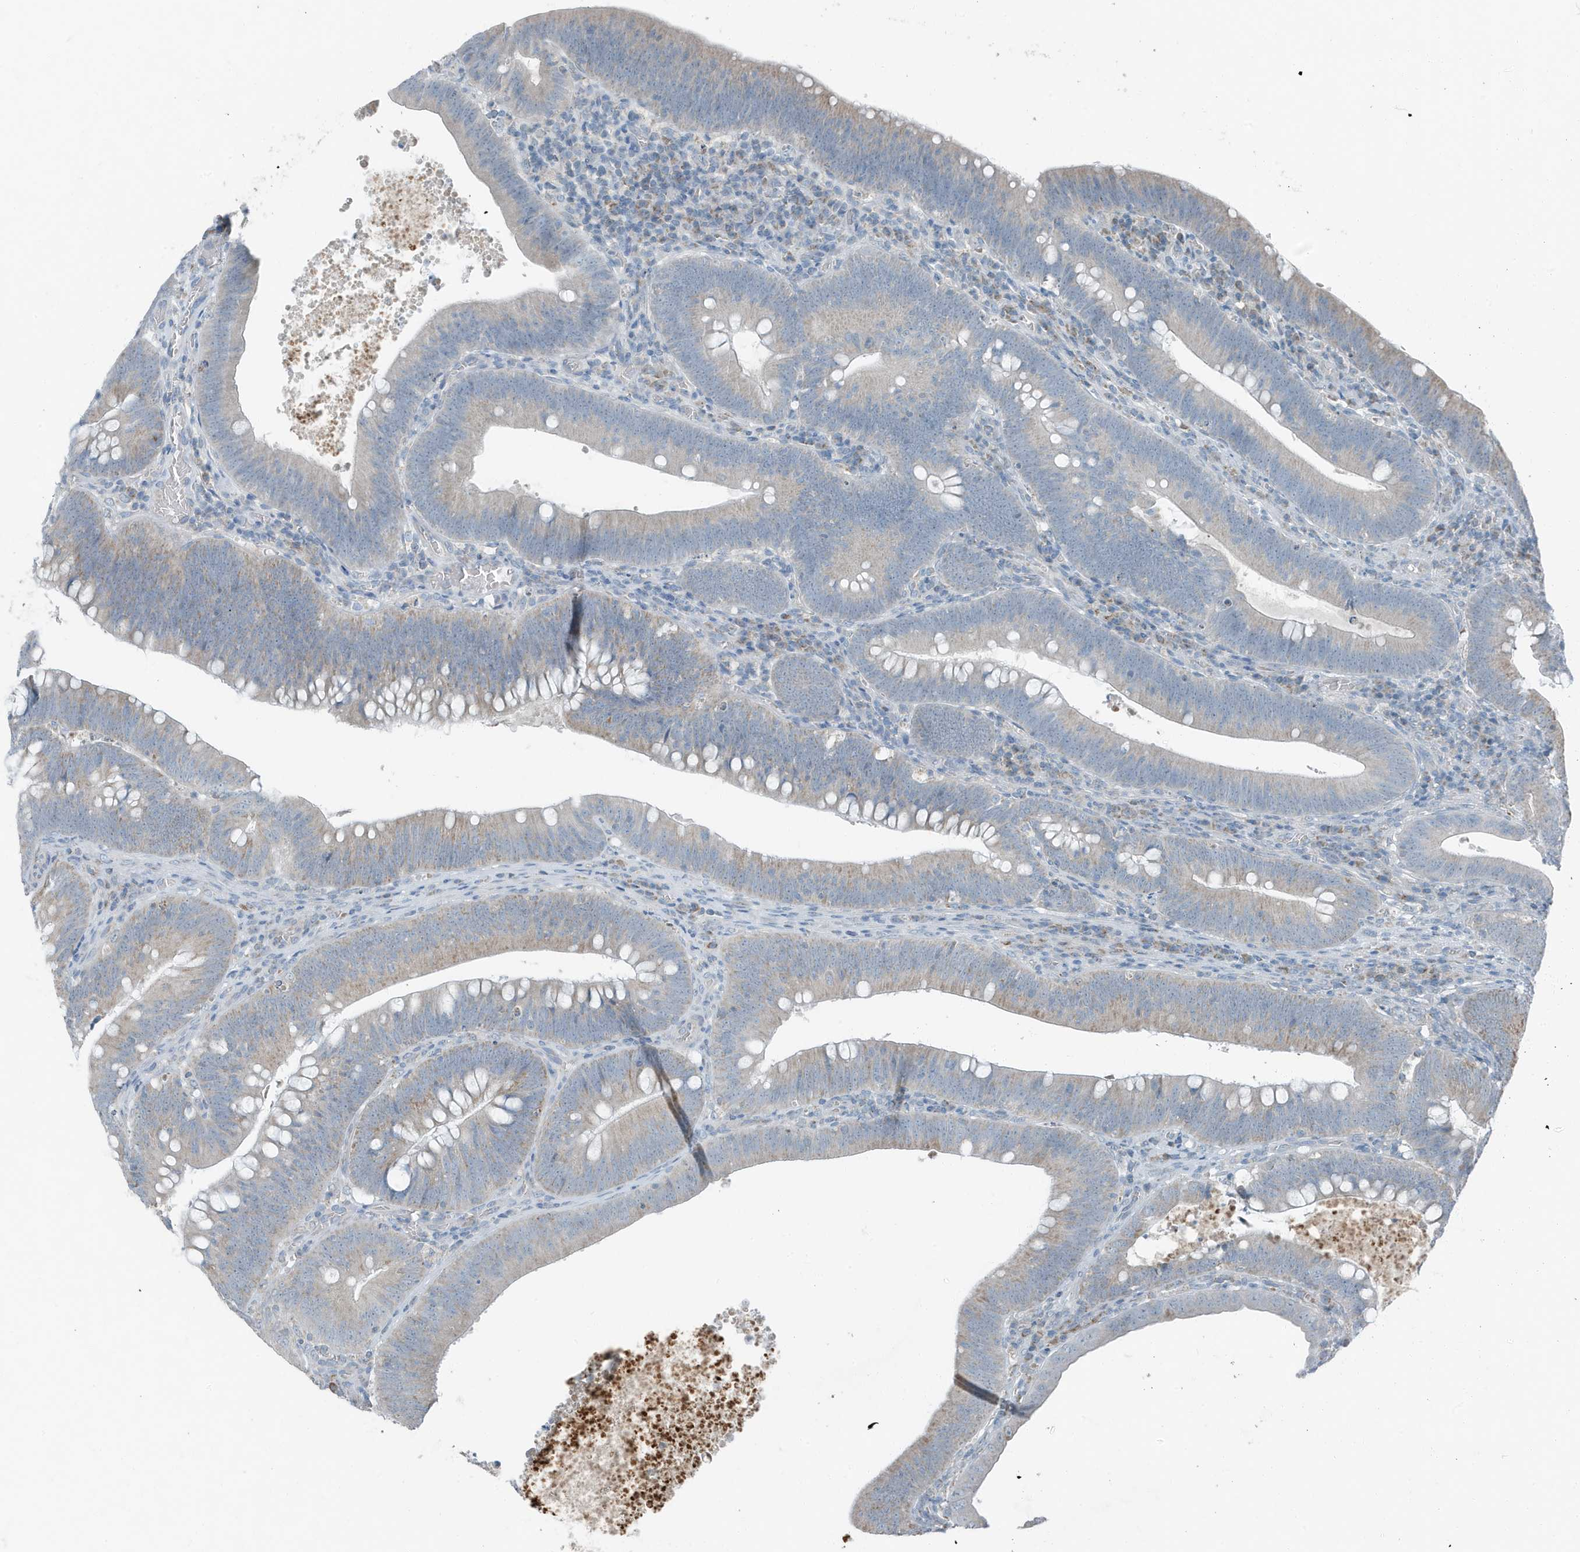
{"staining": {"intensity": "weak", "quantity": "25%-75%", "location": "cytoplasmic/membranous"}, "tissue": "colorectal cancer", "cell_type": "Tumor cells", "image_type": "cancer", "snomed": [{"axis": "morphology", "description": "Normal tissue, NOS"}, {"axis": "topography", "description": "Colon"}], "caption": "A low amount of weak cytoplasmic/membranous positivity is appreciated in approximately 25%-75% of tumor cells in colorectal cancer tissue. (brown staining indicates protein expression, while blue staining denotes nuclei).", "gene": "MT-CYB", "patient": {"sex": "female", "age": 82}}